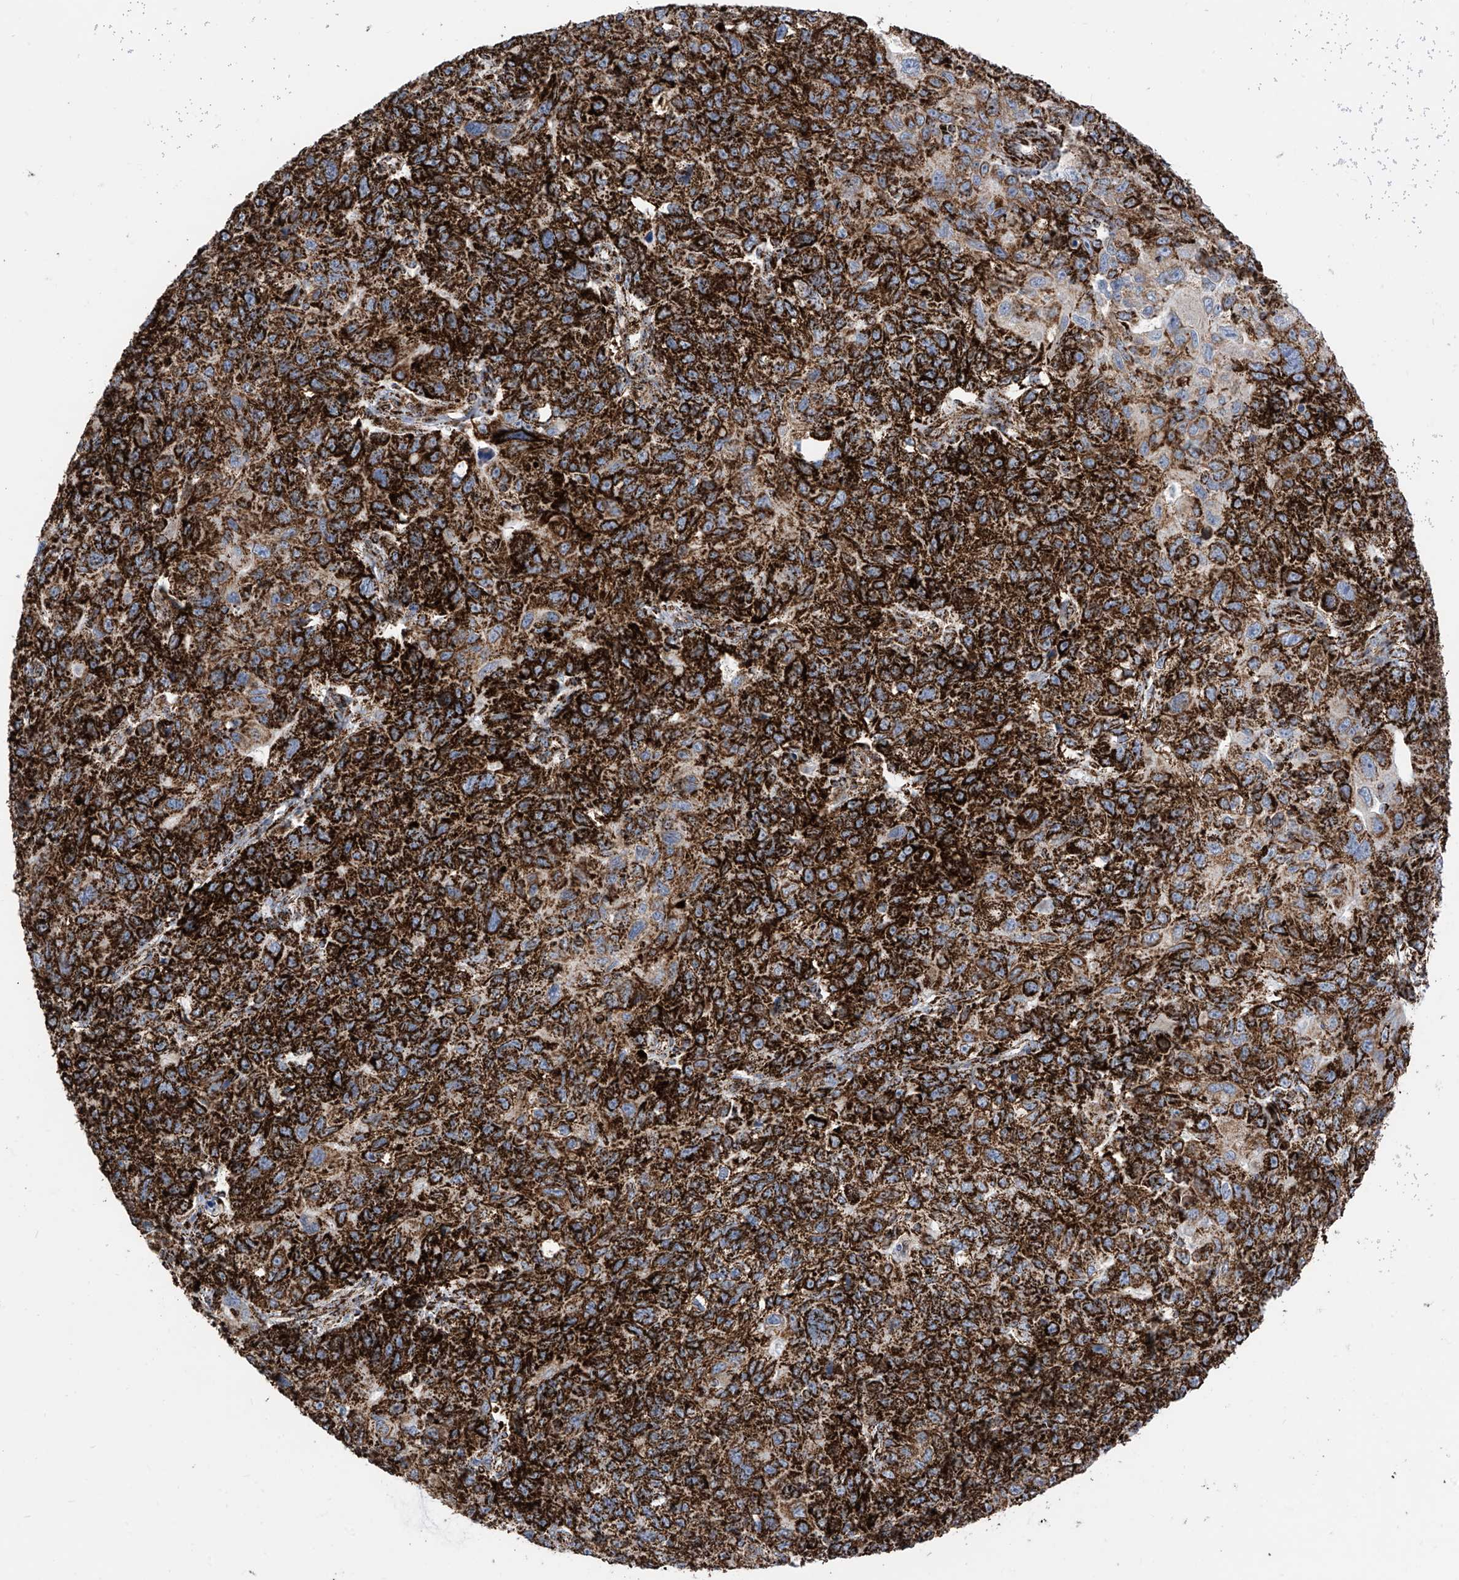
{"staining": {"intensity": "strong", "quantity": ">75%", "location": "cytoplasmic/membranous"}, "tissue": "ovarian cancer", "cell_type": "Tumor cells", "image_type": "cancer", "snomed": [{"axis": "morphology", "description": "Carcinoma, endometroid"}, {"axis": "topography", "description": "Ovary"}], "caption": "A high-resolution micrograph shows IHC staining of endometroid carcinoma (ovarian), which displays strong cytoplasmic/membranous positivity in about >75% of tumor cells. Using DAB (3,3'-diaminobenzidine) (brown) and hematoxylin (blue) stains, captured at high magnification using brightfield microscopy.", "gene": "COX5B", "patient": {"sex": "female", "age": 42}}